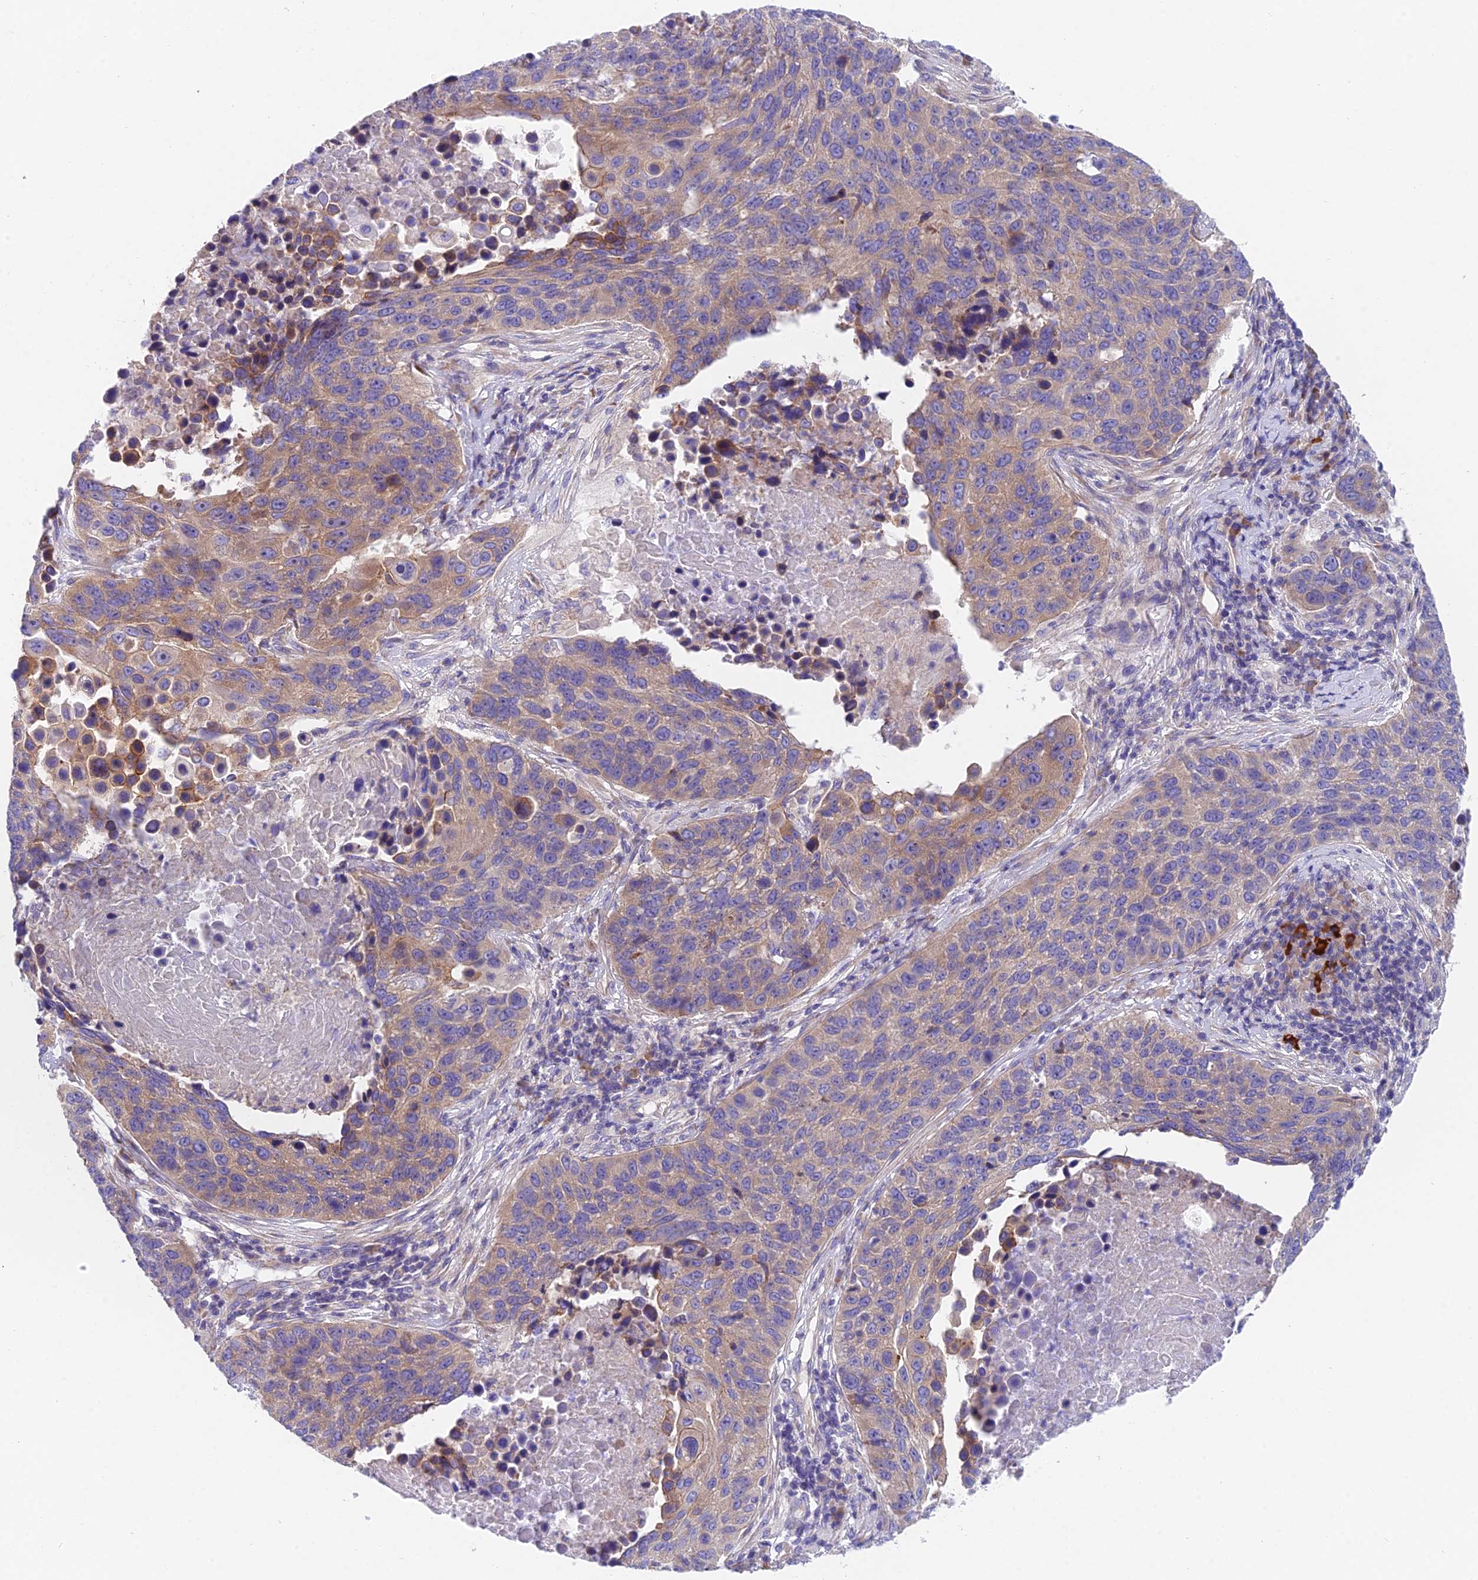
{"staining": {"intensity": "weak", "quantity": "25%-75%", "location": "cytoplasmic/membranous"}, "tissue": "lung cancer", "cell_type": "Tumor cells", "image_type": "cancer", "snomed": [{"axis": "morphology", "description": "Normal tissue, NOS"}, {"axis": "morphology", "description": "Squamous cell carcinoma, NOS"}, {"axis": "topography", "description": "Lymph node"}, {"axis": "topography", "description": "Lung"}], "caption": "Lung cancer (squamous cell carcinoma) tissue exhibits weak cytoplasmic/membranous expression in approximately 25%-75% of tumor cells, visualized by immunohistochemistry.", "gene": "MVB12A", "patient": {"sex": "male", "age": 66}}